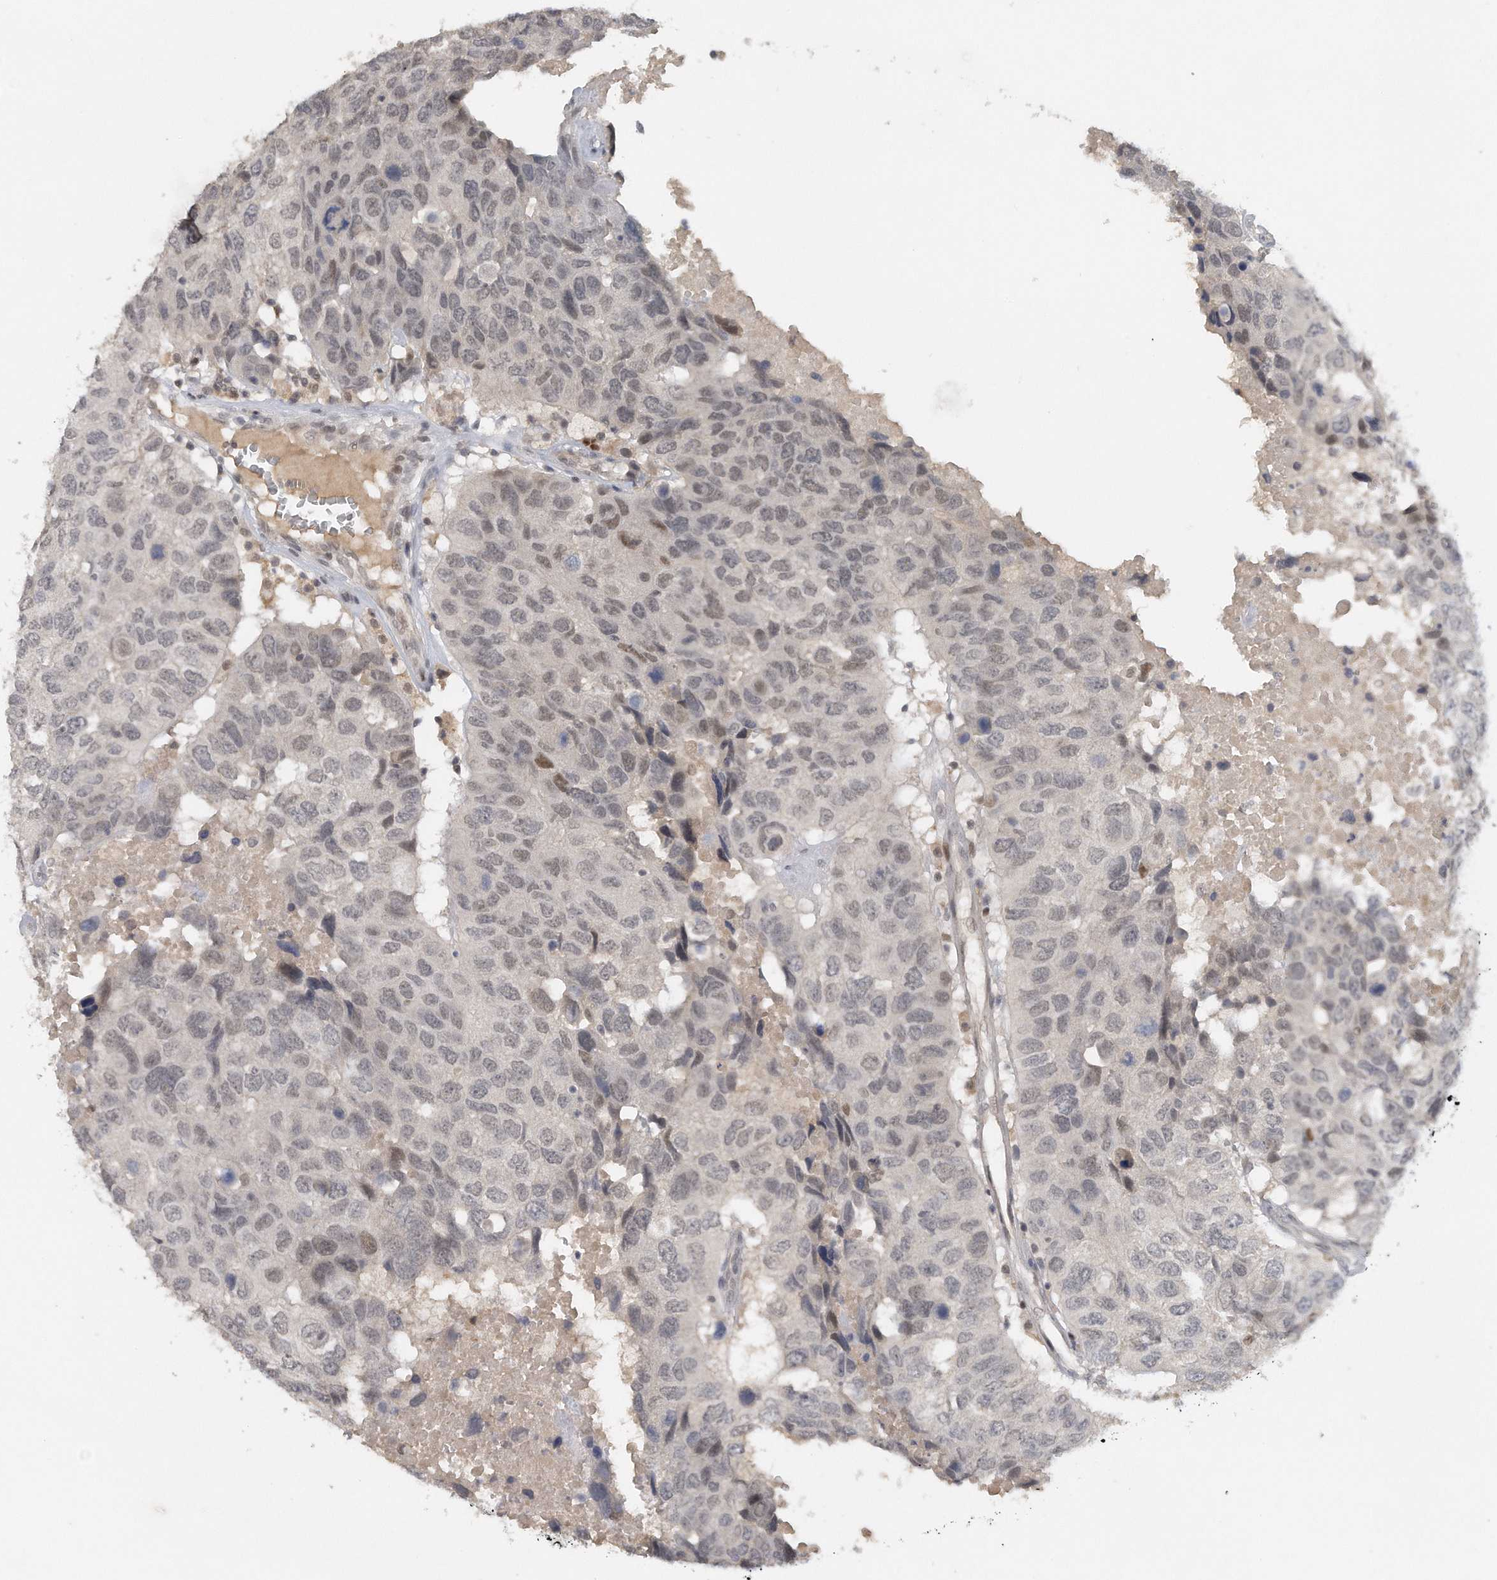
{"staining": {"intensity": "weak", "quantity": ">75%", "location": "nuclear"}, "tissue": "head and neck cancer", "cell_type": "Tumor cells", "image_type": "cancer", "snomed": [{"axis": "morphology", "description": "Squamous cell carcinoma, NOS"}, {"axis": "topography", "description": "Head-Neck"}], "caption": "Brown immunohistochemical staining in human head and neck cancer (squamous cell carcinoma) exhibits weak nuclear staining in about >75% of tumor cells. The staining was performed using DAB (3,3'-diaminobenzidine), with brown indicating positive protein expression. Nuclei are stained blue with hematoxylin.", "gene": "DDX43", "patient": {"sex": "male", "age": 66}}